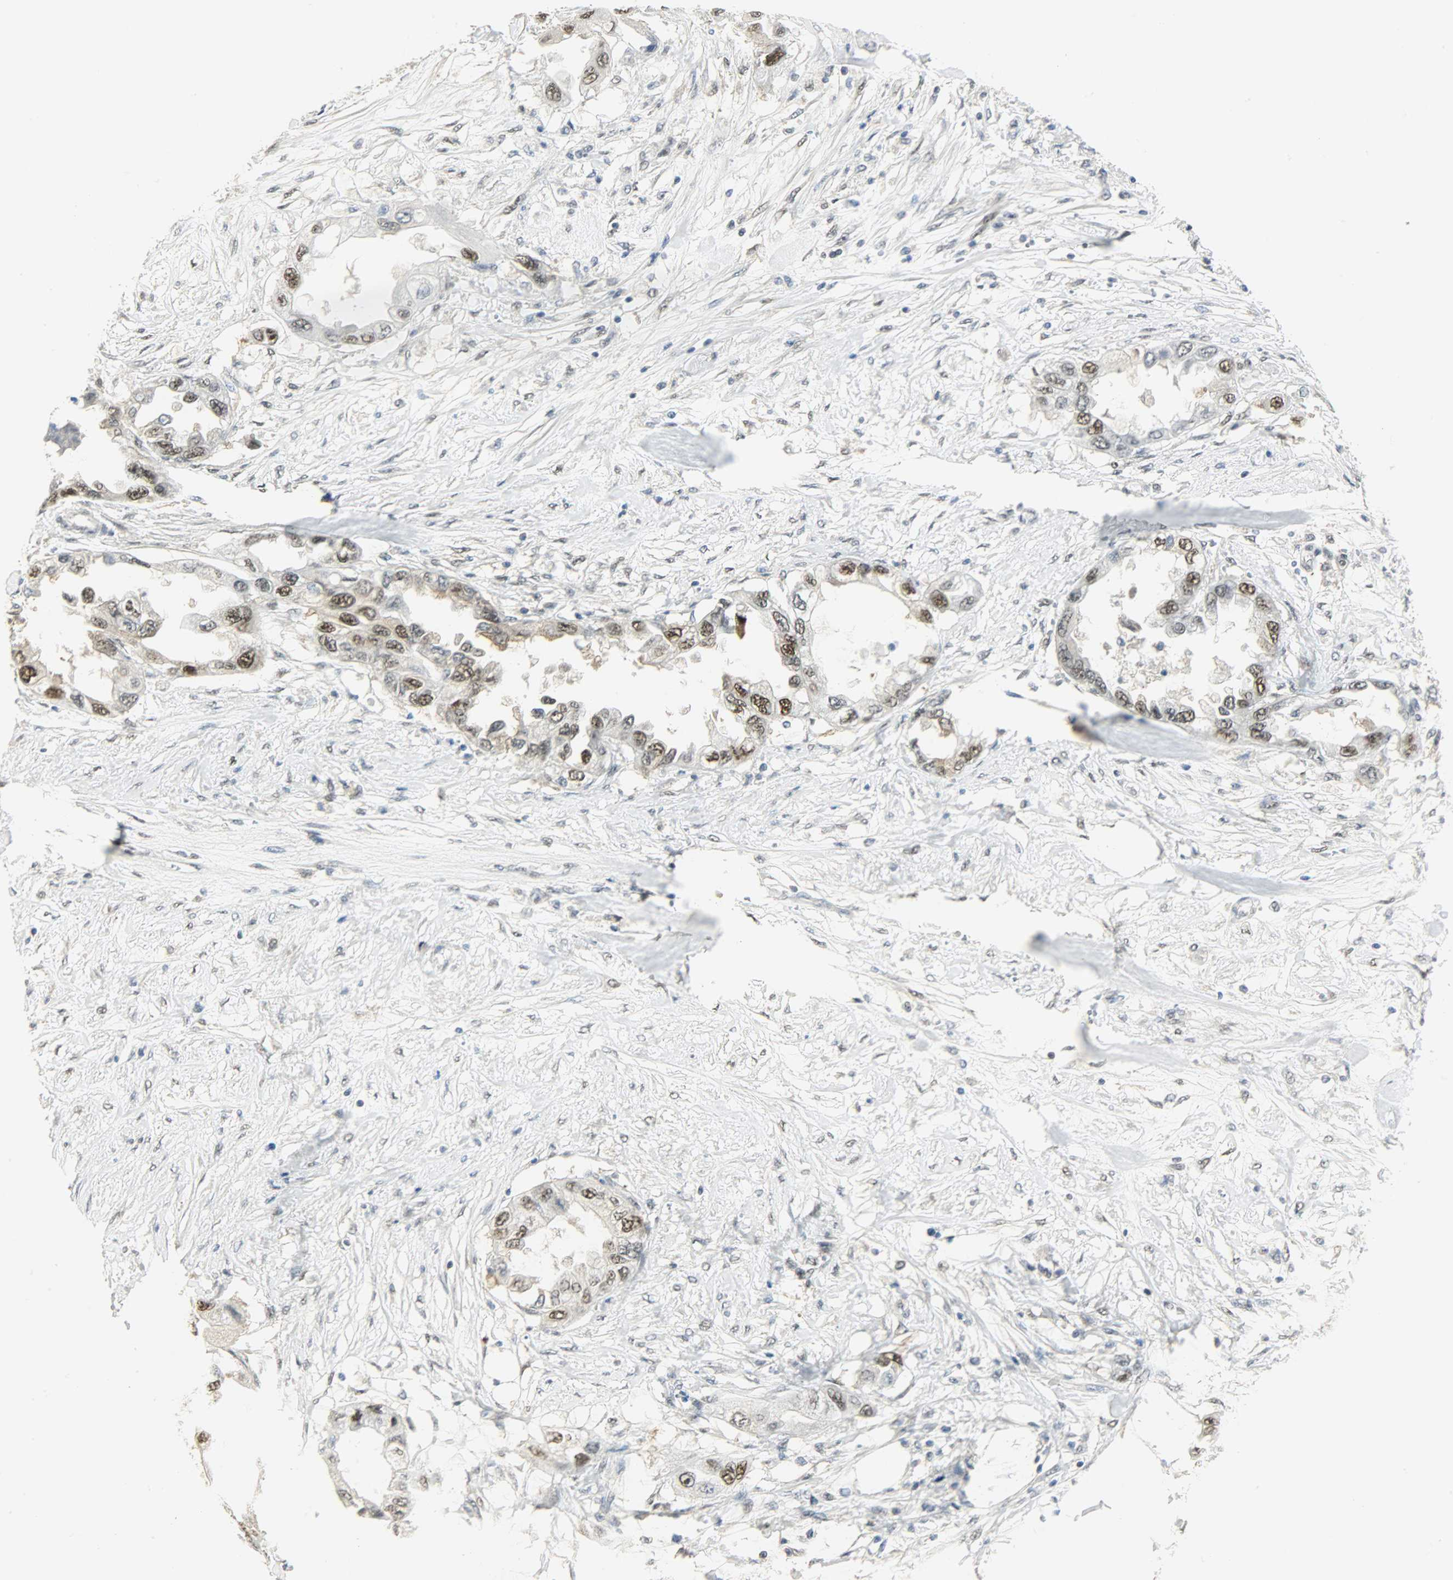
{"staining": {"intensity": "strong", "quantity": "25%-75%", "location": "nuclear"}, "tissue": "endometrial cancer", "cell_type": "Tumor cells", "image_type": "cancer", "snomed": [{"axis": "morphology", "description": "Adenocarcinoma, NOS"}, {"axis": "topography", "description": "Endometrium"}], "caption": "IHC of adenocarcinoma (endometrial) demonstrates high levels of strong nuclear staining in approximately 25%-75% of tumor cells.", "gene": "NPEPL1", "patient": {"sex": "female", "age": 67}}